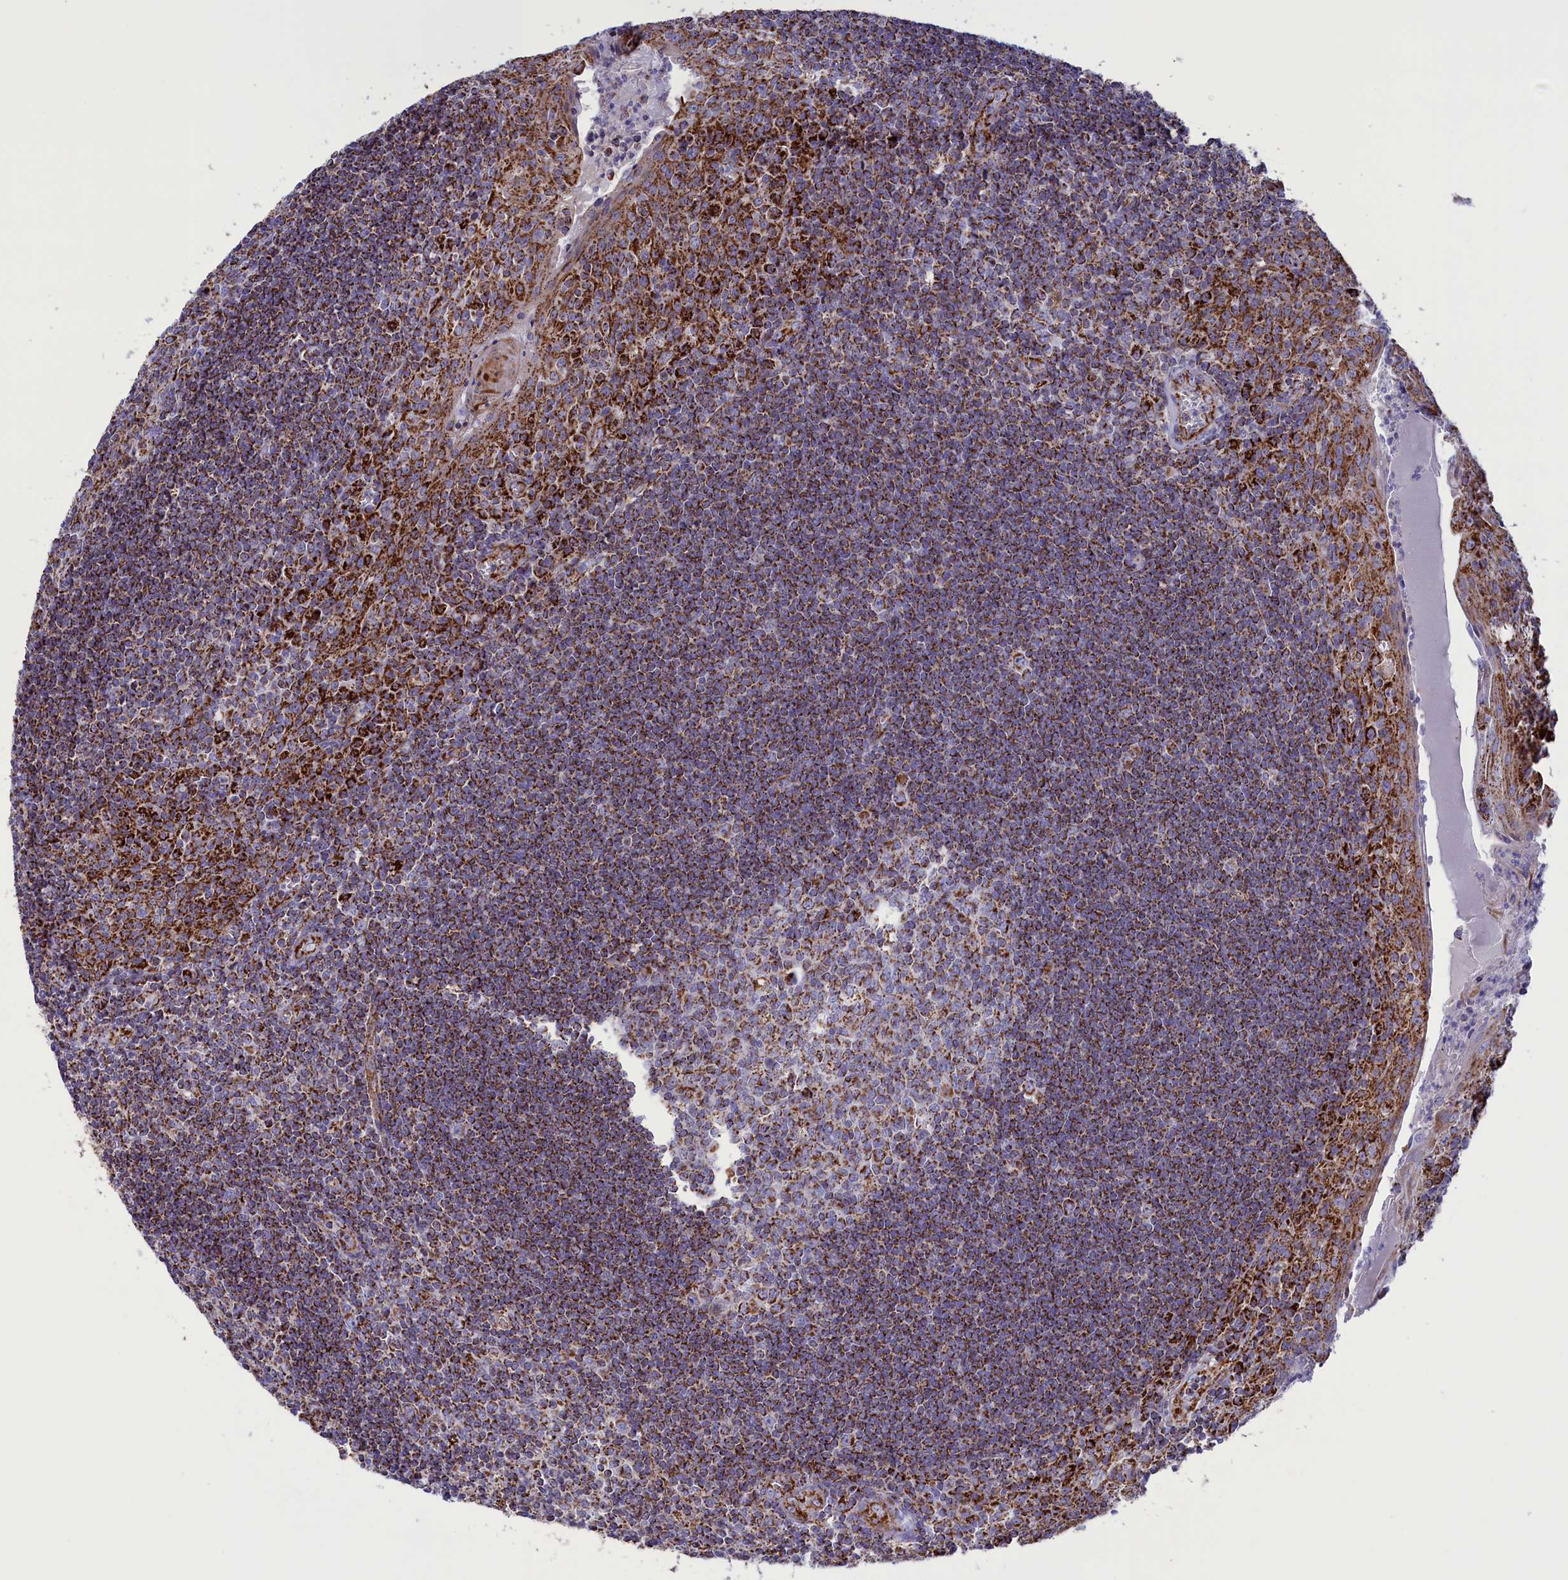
{"staining": {"intensity": "strong", "quantity": "25%-75%", "location": "cytoplasmic/membranous"}, "tissue": "tonsil", "cell_type": "Germinal center cells", "image_type": "normal", "snomed": [{"axis": "morphology", "description": "Normal tissue, NOS"}, {"axis": "topography", "description": "Tonsil"}], "caption": "A photomicrograph showing strong cytoplasmic/membranous positivity in about 25%-75% of germinal center cells in benign tonsil, as visualized by brown immunohistochemical staining.", "gene": "ISOC2", "patient": {"sex": "male", "age": 27}}